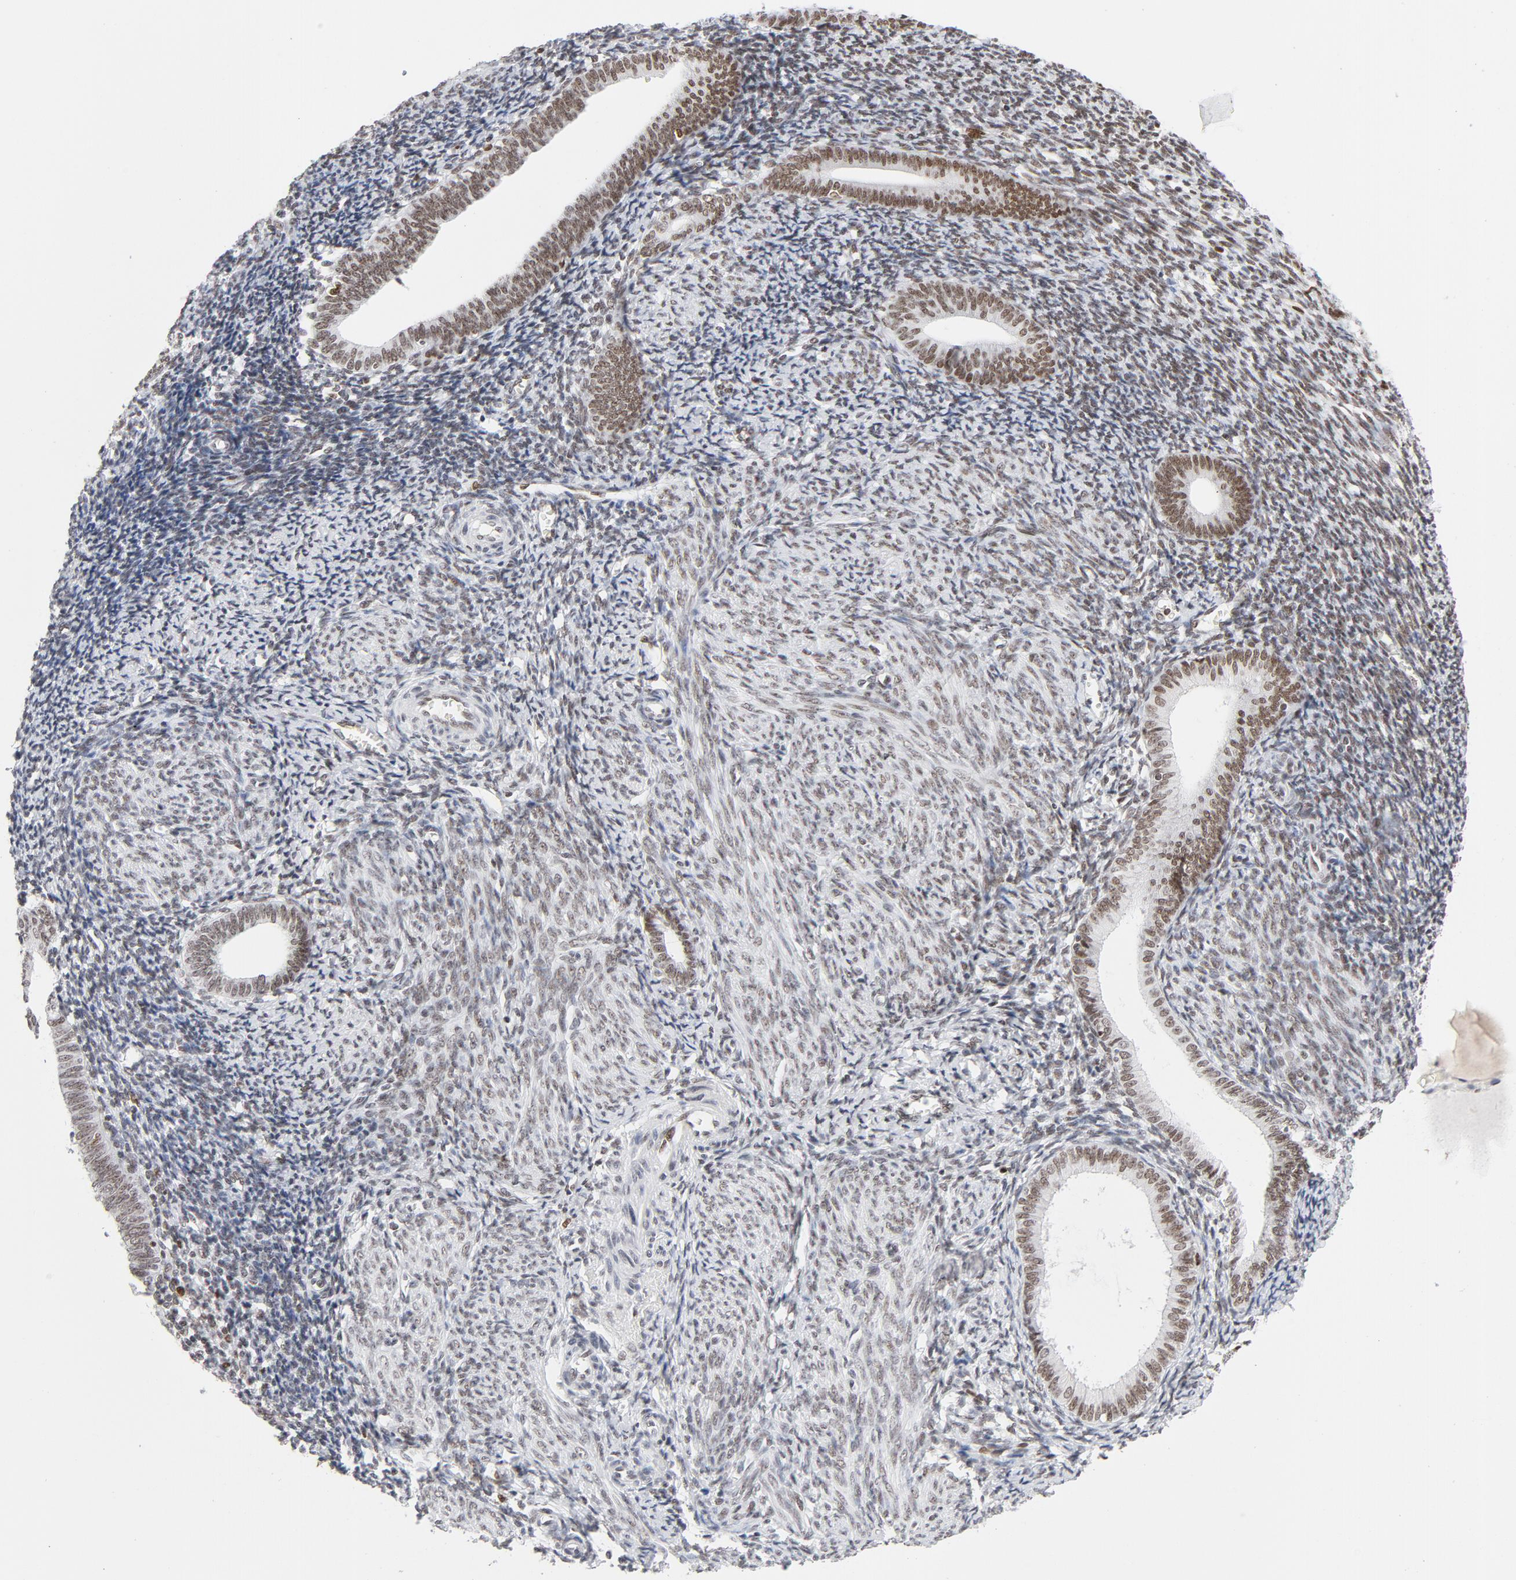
{"staining": {"intensity": "negative", "quantity": "none", "location": "none"}, "tissue": "endometrium", "cell_type": "Cells in endometrial stroma", "image_type": "normal", "snomed": [{"axis": "morphology", "description": "Normal tissue, NOS"}, {"axis": "topography", "description": "Endometrium"}], "caption": "Endometrium stained for a protein using immunohistochemistry (IHC) demonstrates no positivity cells in endometrial stroma.", "gene": "RFC4", "patient": {"sex": "female", "age": 57}}